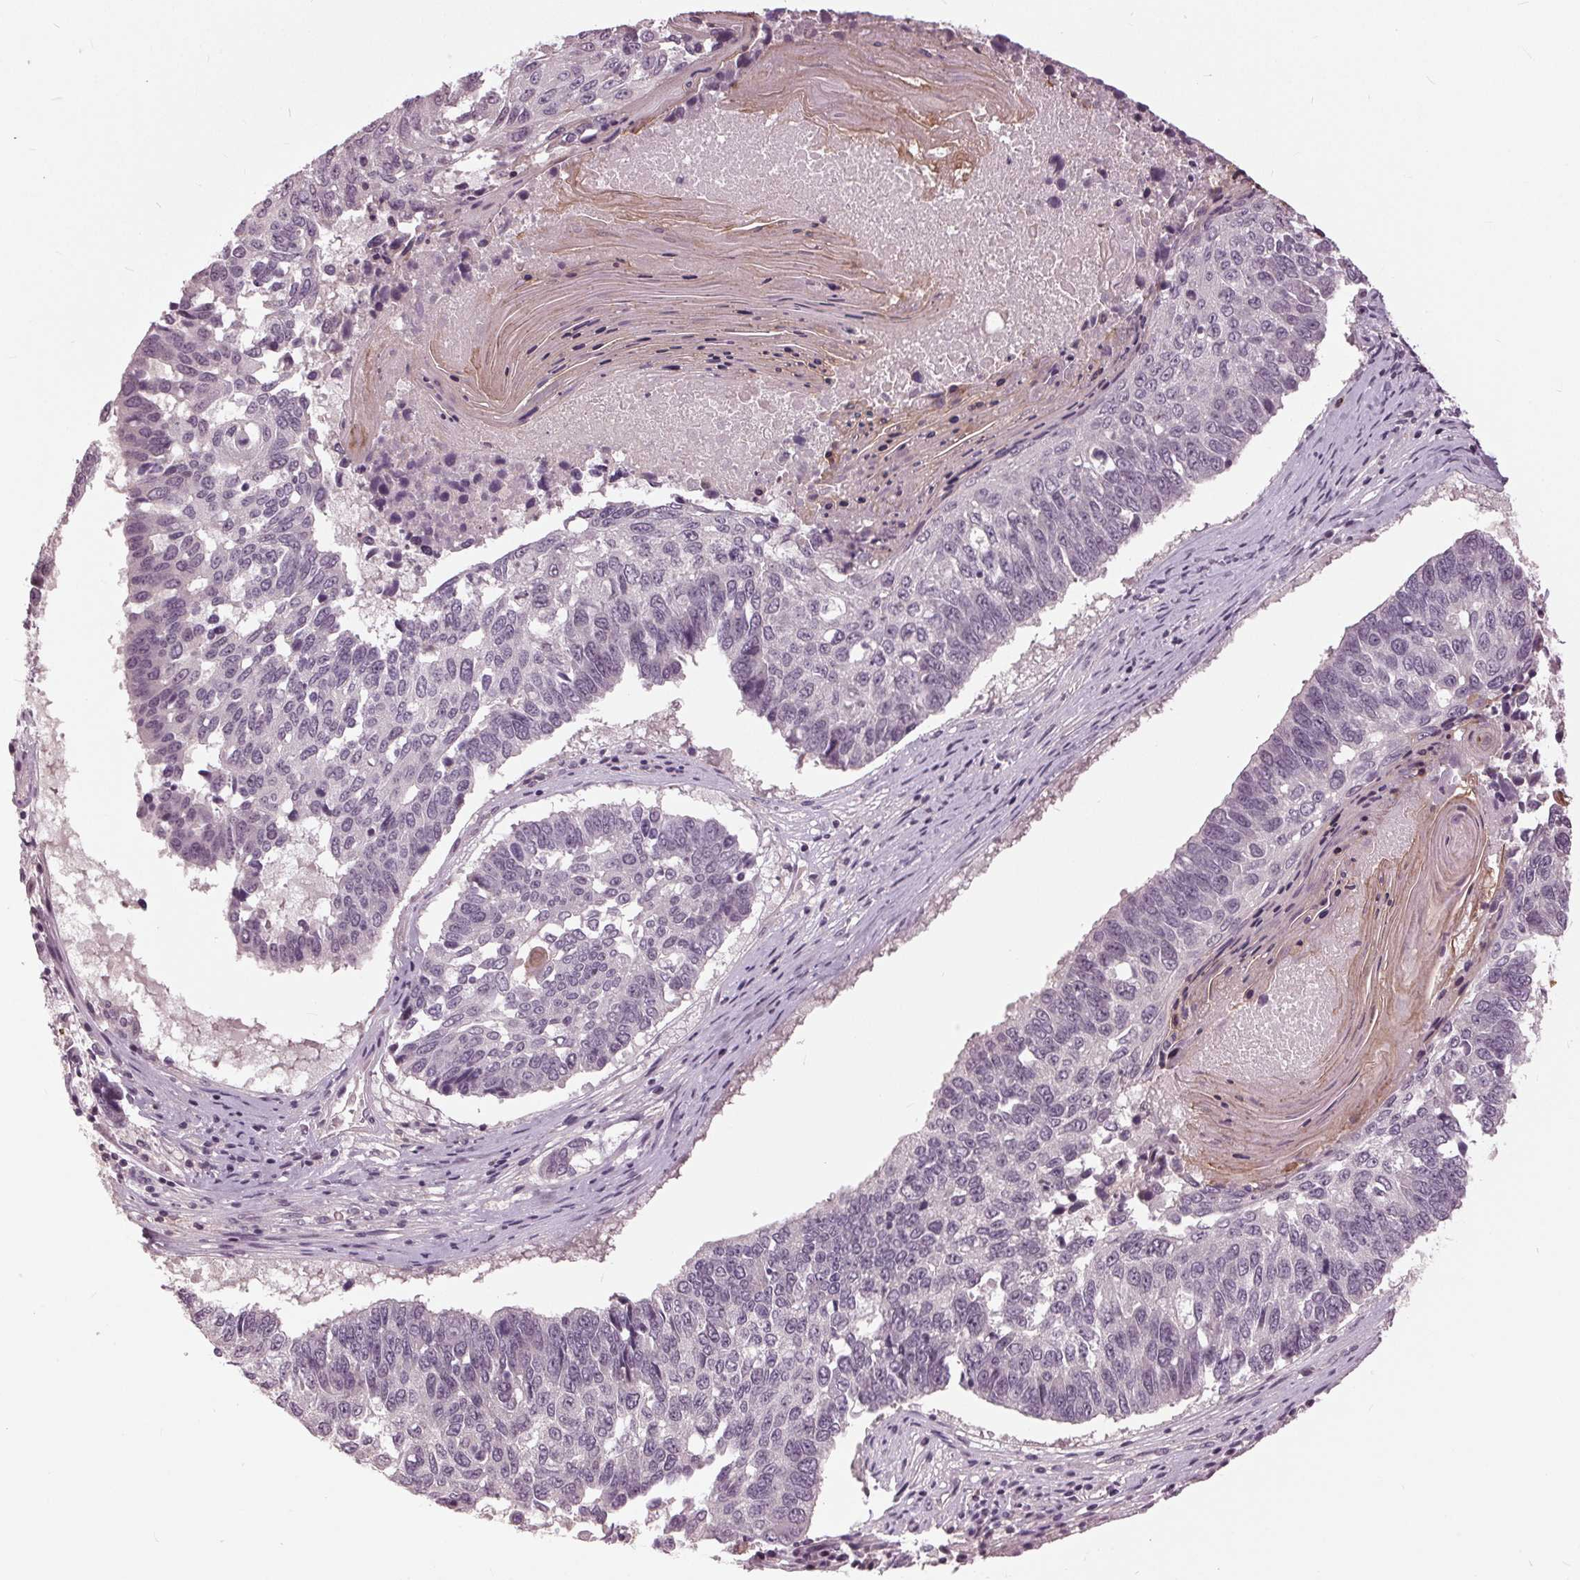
{"staining": {"intensity": "negative", "quantity": "none", "location": "none"}, "tissue": "lung cancer", "cell_type": "Tumor cells", "image_type": "cancer", "snomed": [{"axis": "morphology", "description": "Squamous cell carcinoma, NOS"}, {"axis": "topography", "description": "Lung"}], "caption": "Protein analysis of lung squamous cell carcinoma displays no significant staining in tumor cells. (Brightfield microscopy of DAB immunohistochemistry (IHC) at high magnification).", "gene": "SIGLEC6", "patient": {"sex": "male", "age": 73}}